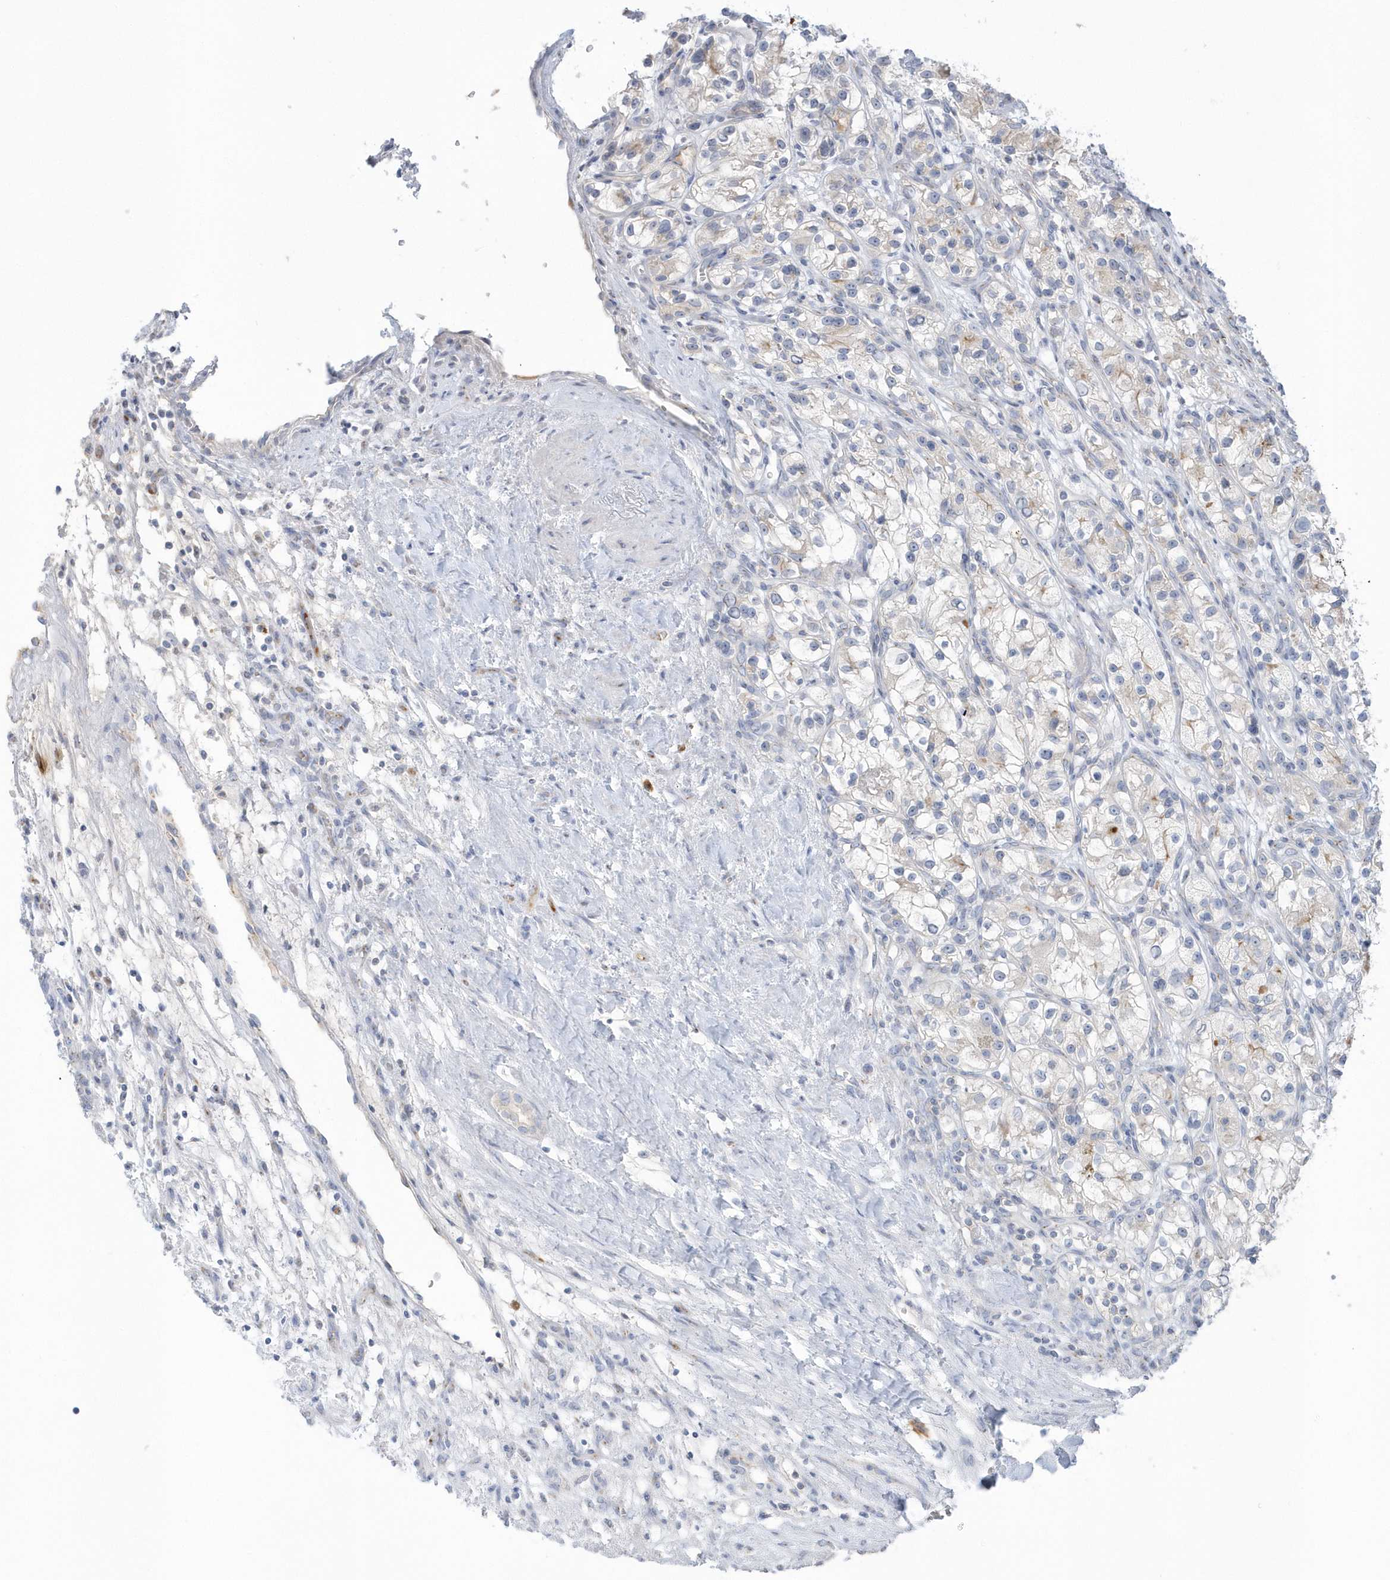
{"staining": {"intensity": "negative", "quantity": "none", "location": "none"}, "tissue": "renal cancer", "cell_type": "Tumor cells", "image_type": "cancer", "snomed": [{"axis": "morphology", "description": "Adenocarcinoma, NOS"}, {"axis": "topography", "description": "Kidney"}], "caption": "Immunohistochemistry (IHC) of adenocarcinoma (renal) shows no positivity in tumor cells.", "gene": "SEMA3D", "patient": {"sex": "female", "age": 57}}